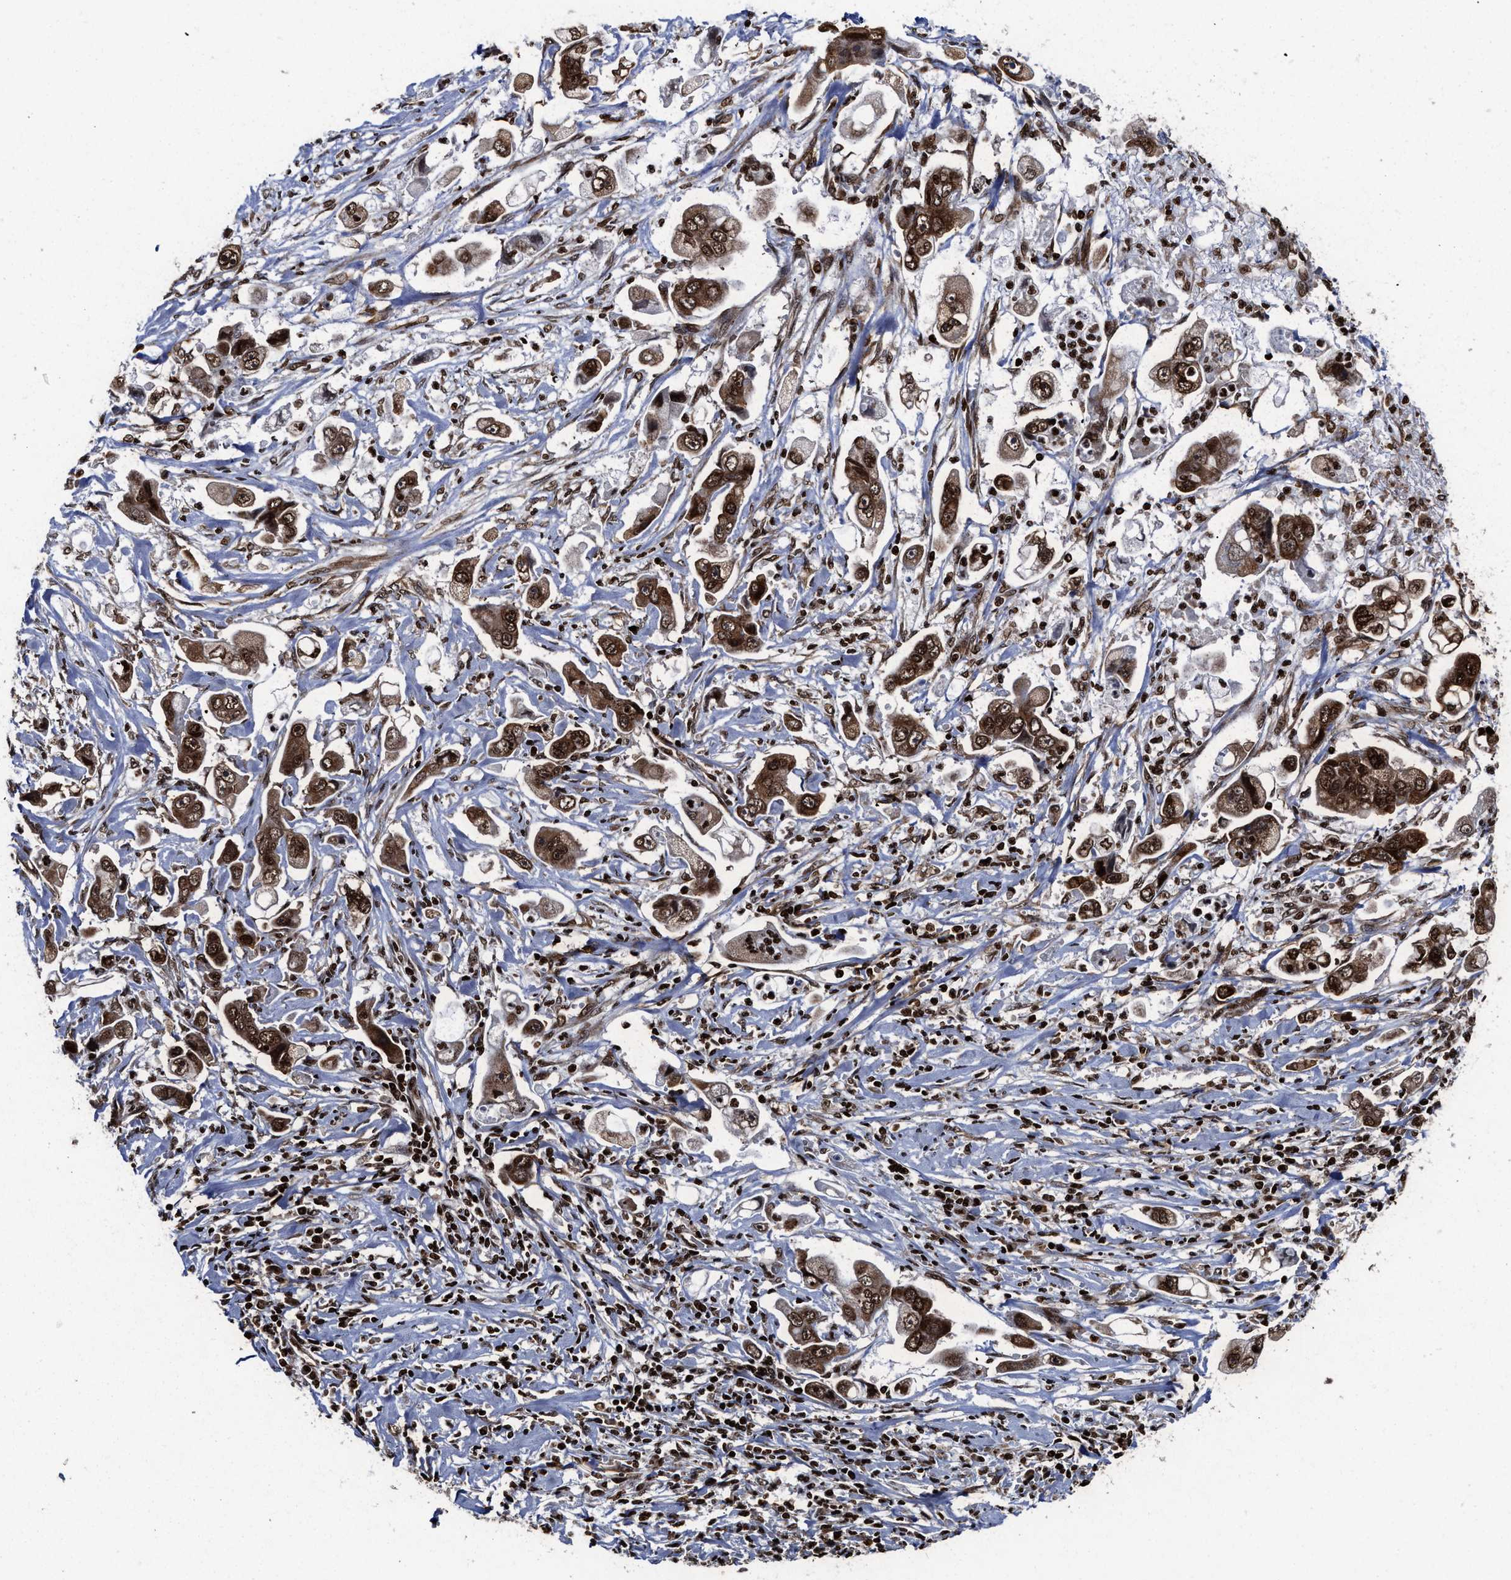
{"staining": {"intensity": "strong", "quantity": ">75%", "location": "cytoplasmic/membranous,nuclear"}, "tissue": "stomach cancer", "cell_type": "Tumor cells", "image_type": "cancer", "snomed": [{"axis": "morphology", "description": "Adenocarcinoma, NOS"}, {"axis": "topography", "description": "Stomach"}], "caption": "Immunohistochemical staining of stomach cancer (adenocarcinoma) demonstrates high levels of strong cytoplasmic/membranous and nuclear protein positivity in approximately >75% of tumor cells.", "gene": "ALYREF", "patient": {"sex": "male", "age": 62}}